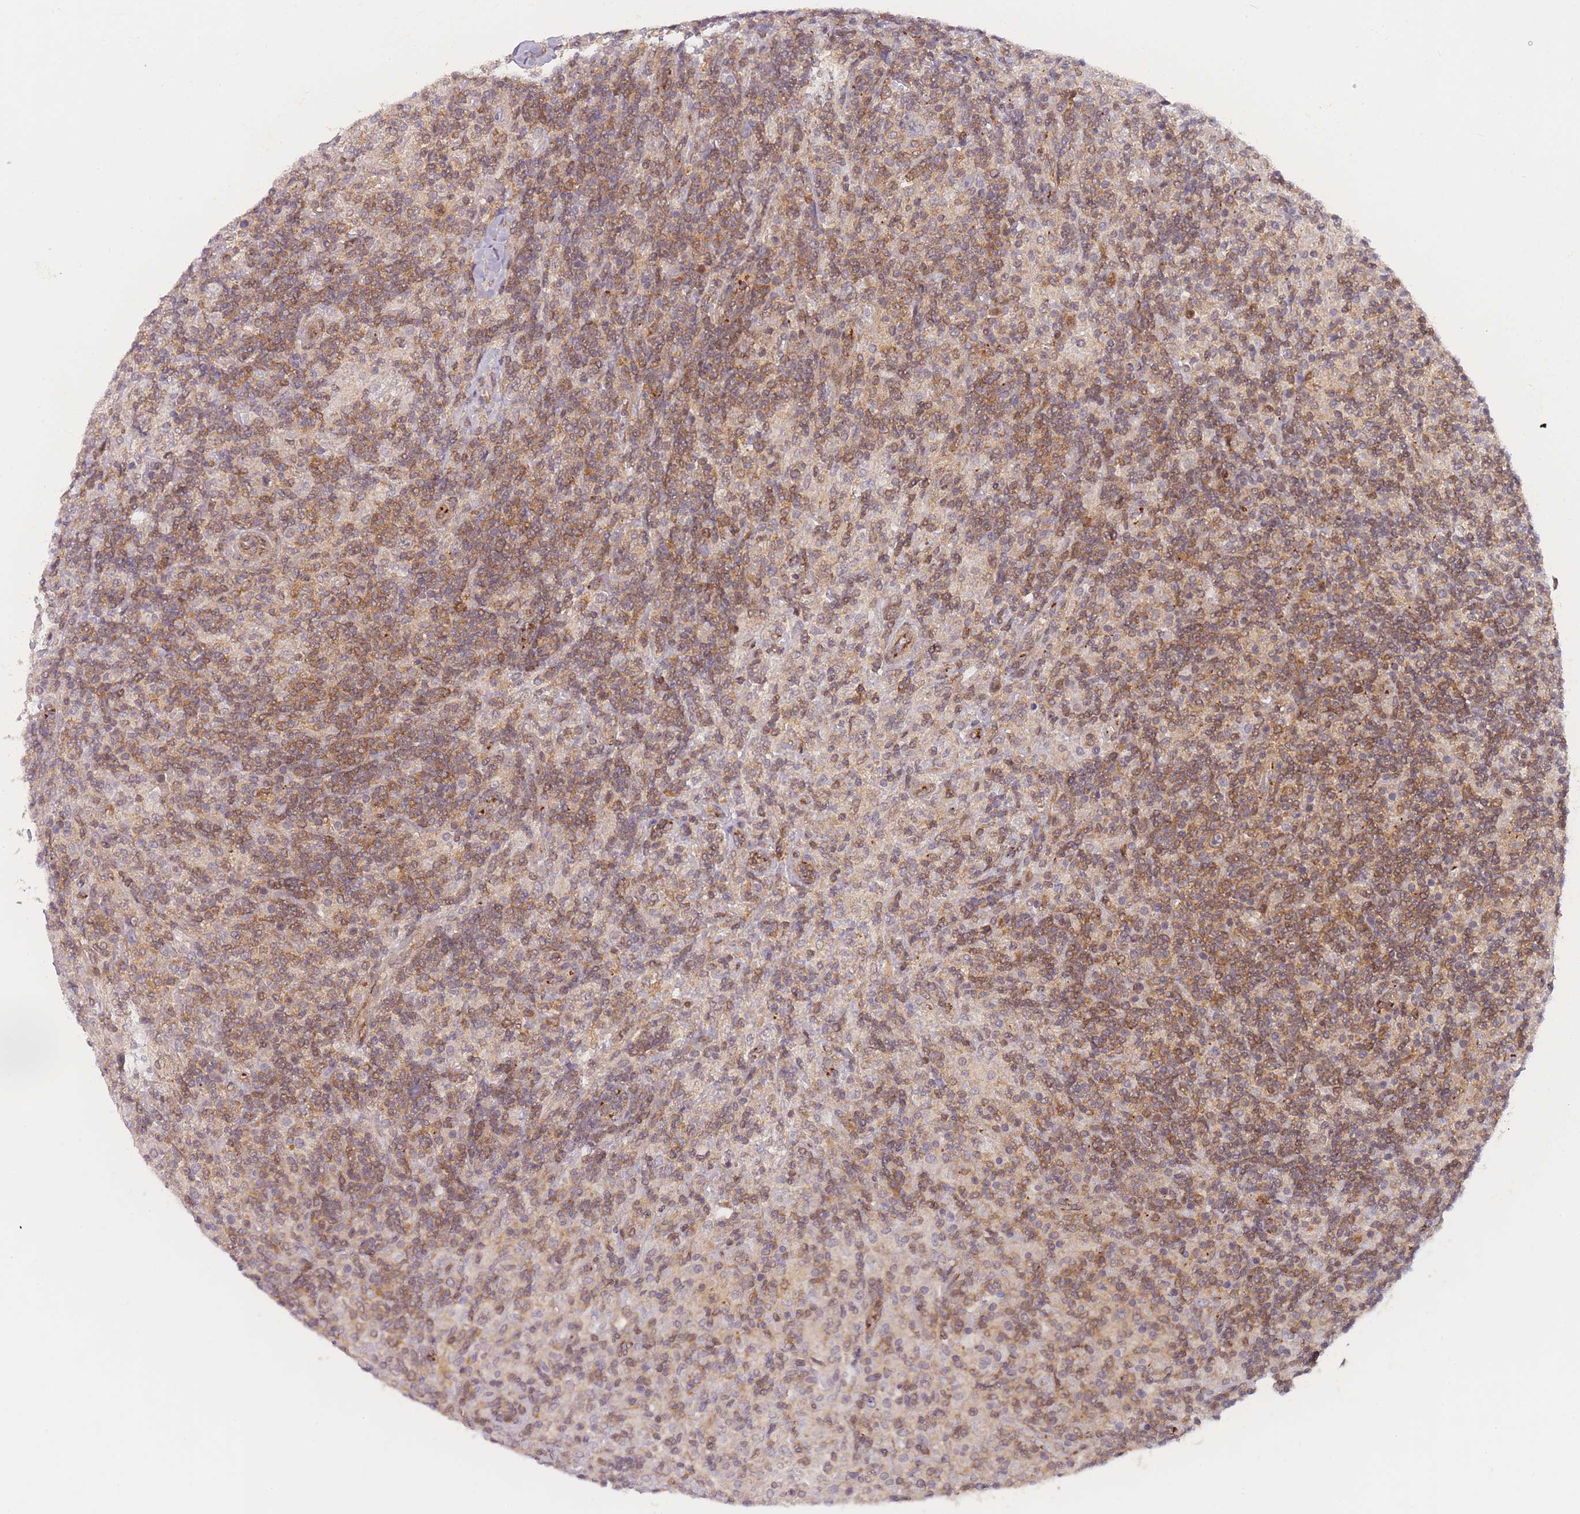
{"staining": {"intensity": "weak", "quantity": "25%-75%", "location": "cytoplasmic/membranous"}, "tissue": "lymphoma", "cell_type": "Tumor cells", "image_type": "cancer", "snomed": [{"axis": "morphology", "description": "Hodgkin's disease, NOS"}, {"axis": "topography", "description": "Lymph node"}], "caption": "The immunohistochemical stain highlights weak cytoplasmic/membranous expression in tumor cells of Hodgkin's disease tissue. (DAB IHC with brightfield microscopy, high magnification).", "gene": "MRI1", "patient": {"sex": "male", "age": 70}}